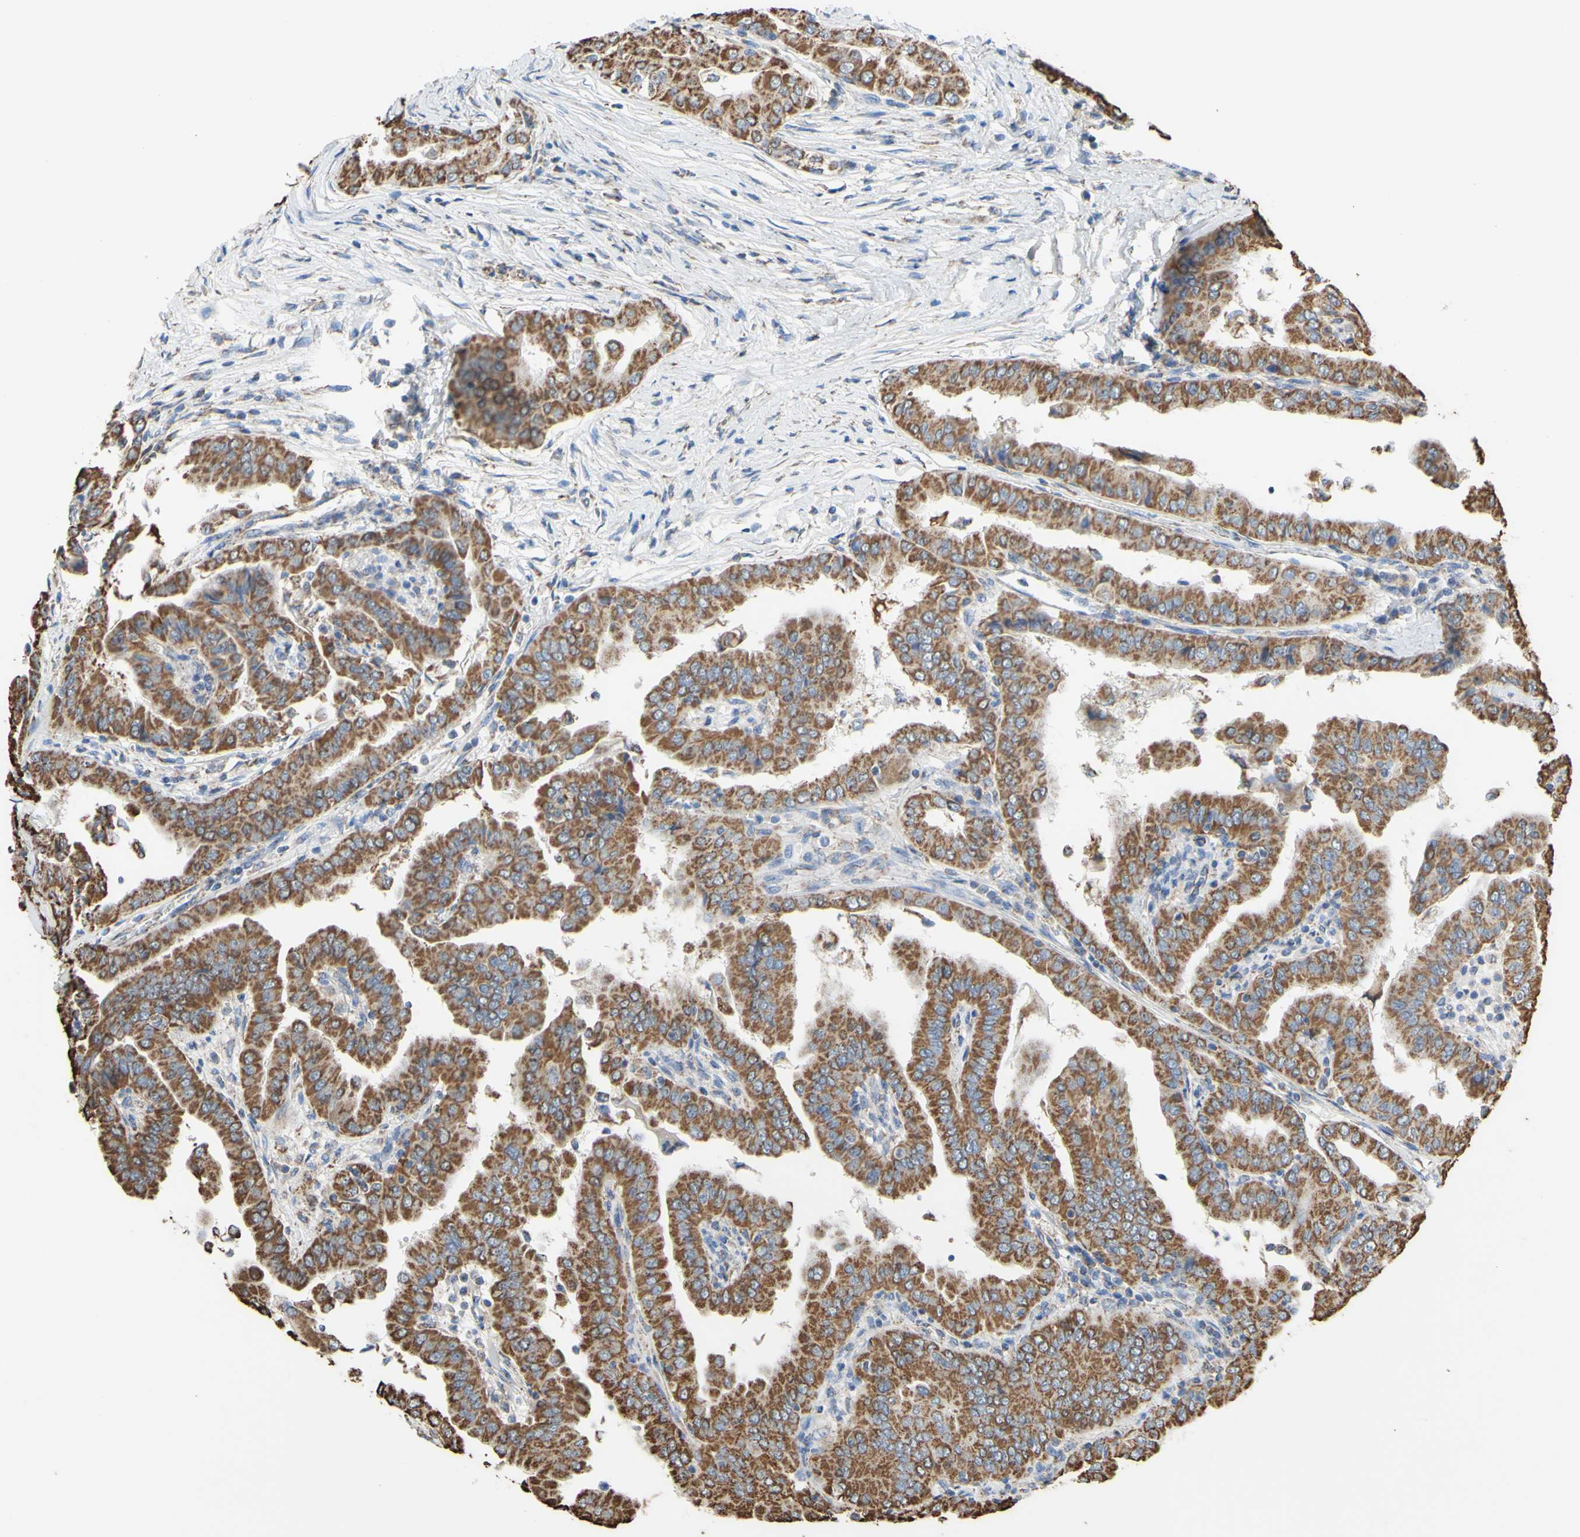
{"staining": {"intensity": "moderate", "quantity": ">75%", "location": "cytoplasmic/membranous"}, "tissue": "thyroid cancer", "cell_type": "Tumor cells", "image_type": "cancer", "snomed": [{"axis": "morphology", "description": "Papillary adenocarcinoma, NOS"}, {"axis": "topography", "description": "Thyroid gland"}], "caption": "DAB immunohistochemical staining of thyroid papillary adenocarcinoma displays moderate cytoplasmic/membranous protein positivity in approximately >75% of tumor cells.", "gene": "CMKLR2", "patient": {"sex": "male", "age": 33}}